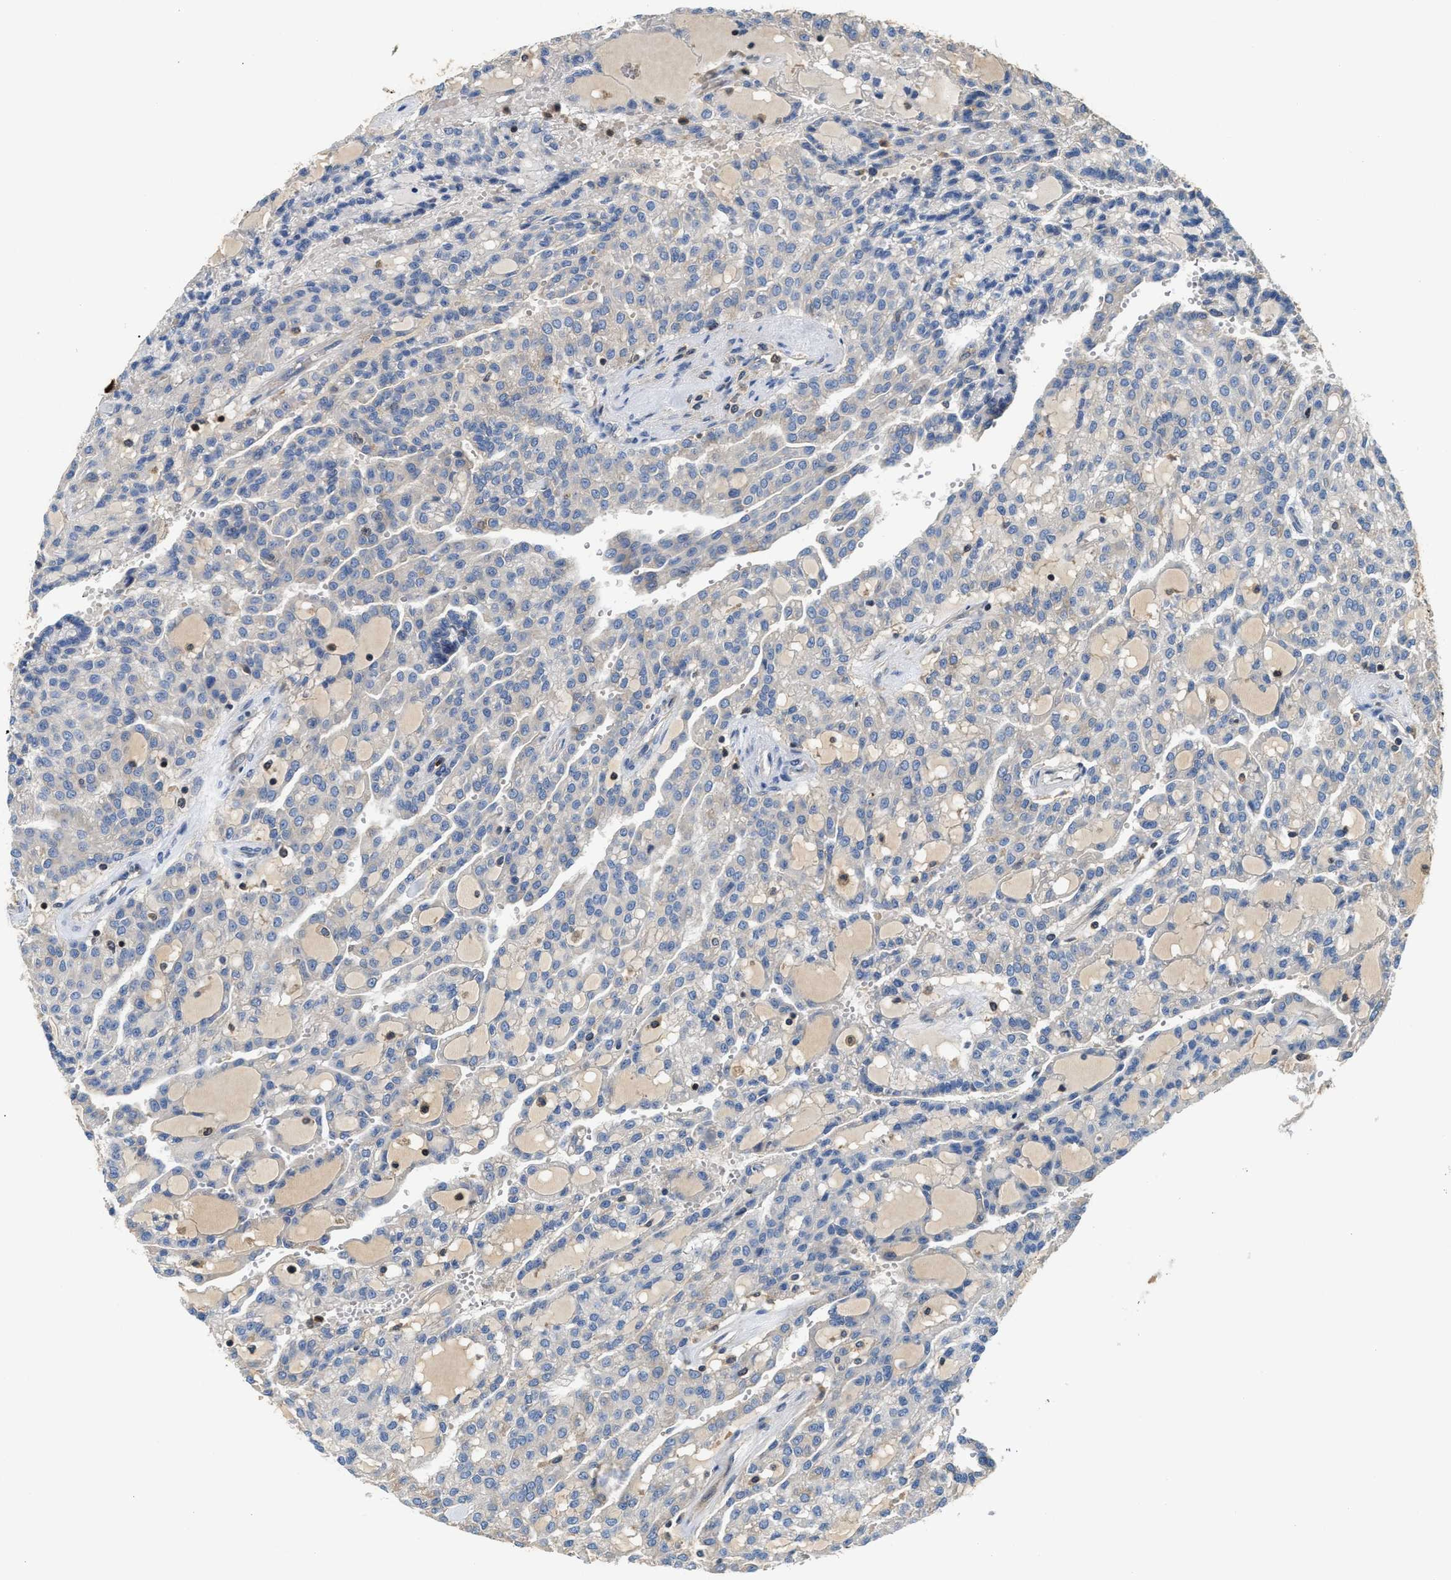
{"staining": {"intensity": "negative", "quantity": "none", "location": "none"}, "tissue": "renal cancer", "cell_type": "Tumor cells", "image_type": "cancer", "snomed": [{"axis": "morphology", "description": "Adenocarcinoma, NOS"}, {"axis": "topography", "description": "Kidney"}], "caption": "The immunohistochemistry (IHC) image has no significant expression in tumor cells of renal cancer tissue.", "gene": "OSTF1", "patient": {"sex": "male", "age": 63}}